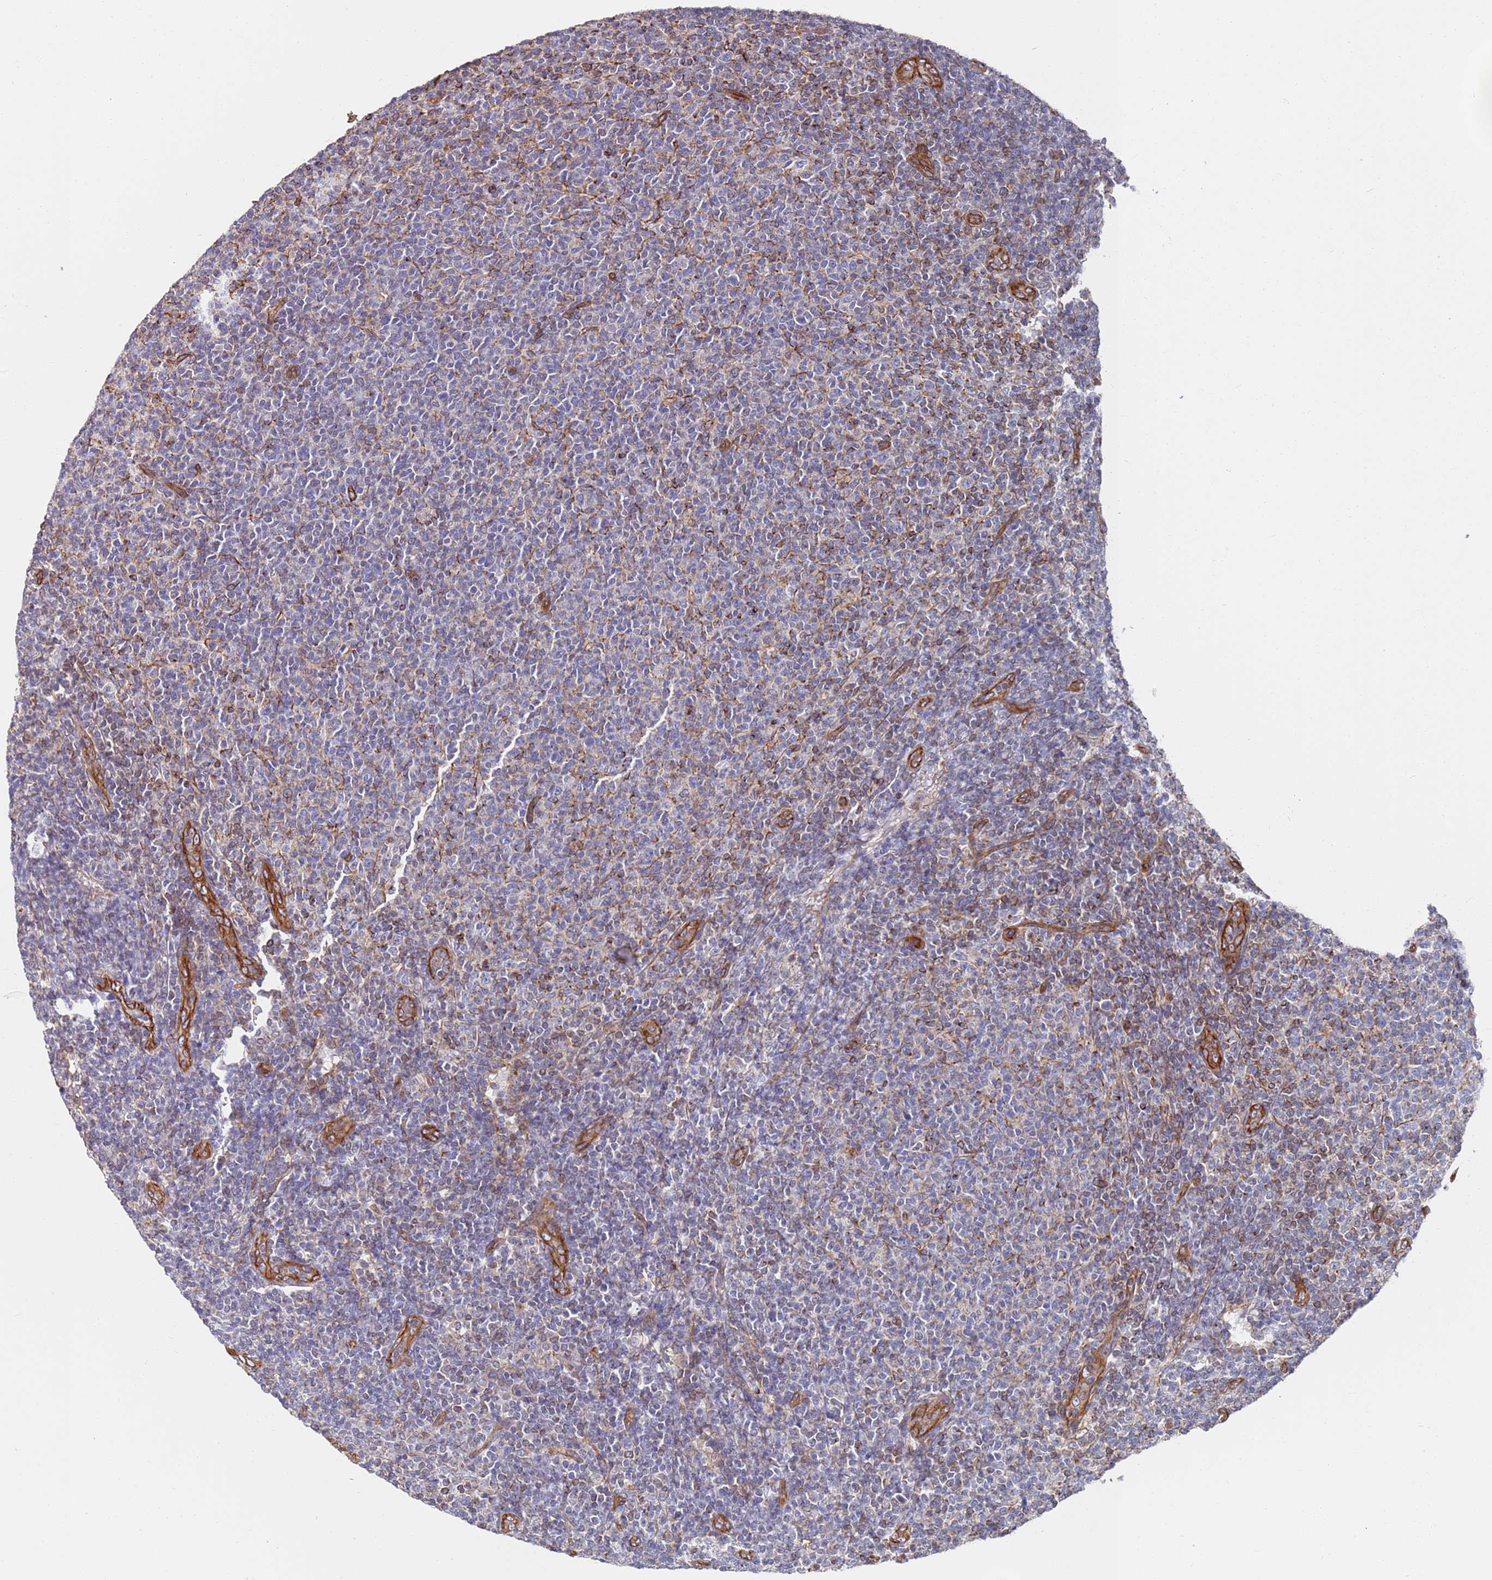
{"staining": {"intensity": "weak", "quantity": "<25%", "location": "cytoplasmic/membranous"}, "tissue": "lymphoma", "cell_type": "Tumor cells", "image_type": "cancer", "snomed": [{"axis": "morphology", "description": "Malignant lymphoma, non-Hodgkin's type, Low grade"}, {"axis": "topography", "description": "Lymph node"}], "caption": "Tumor cells are negative for protein expression in human lymphoma. (Brightfield microscopy of DAB IHC at high magnification).", "gene": "JAKMIP2", "patient": {"sex": "male", "age": 66}}